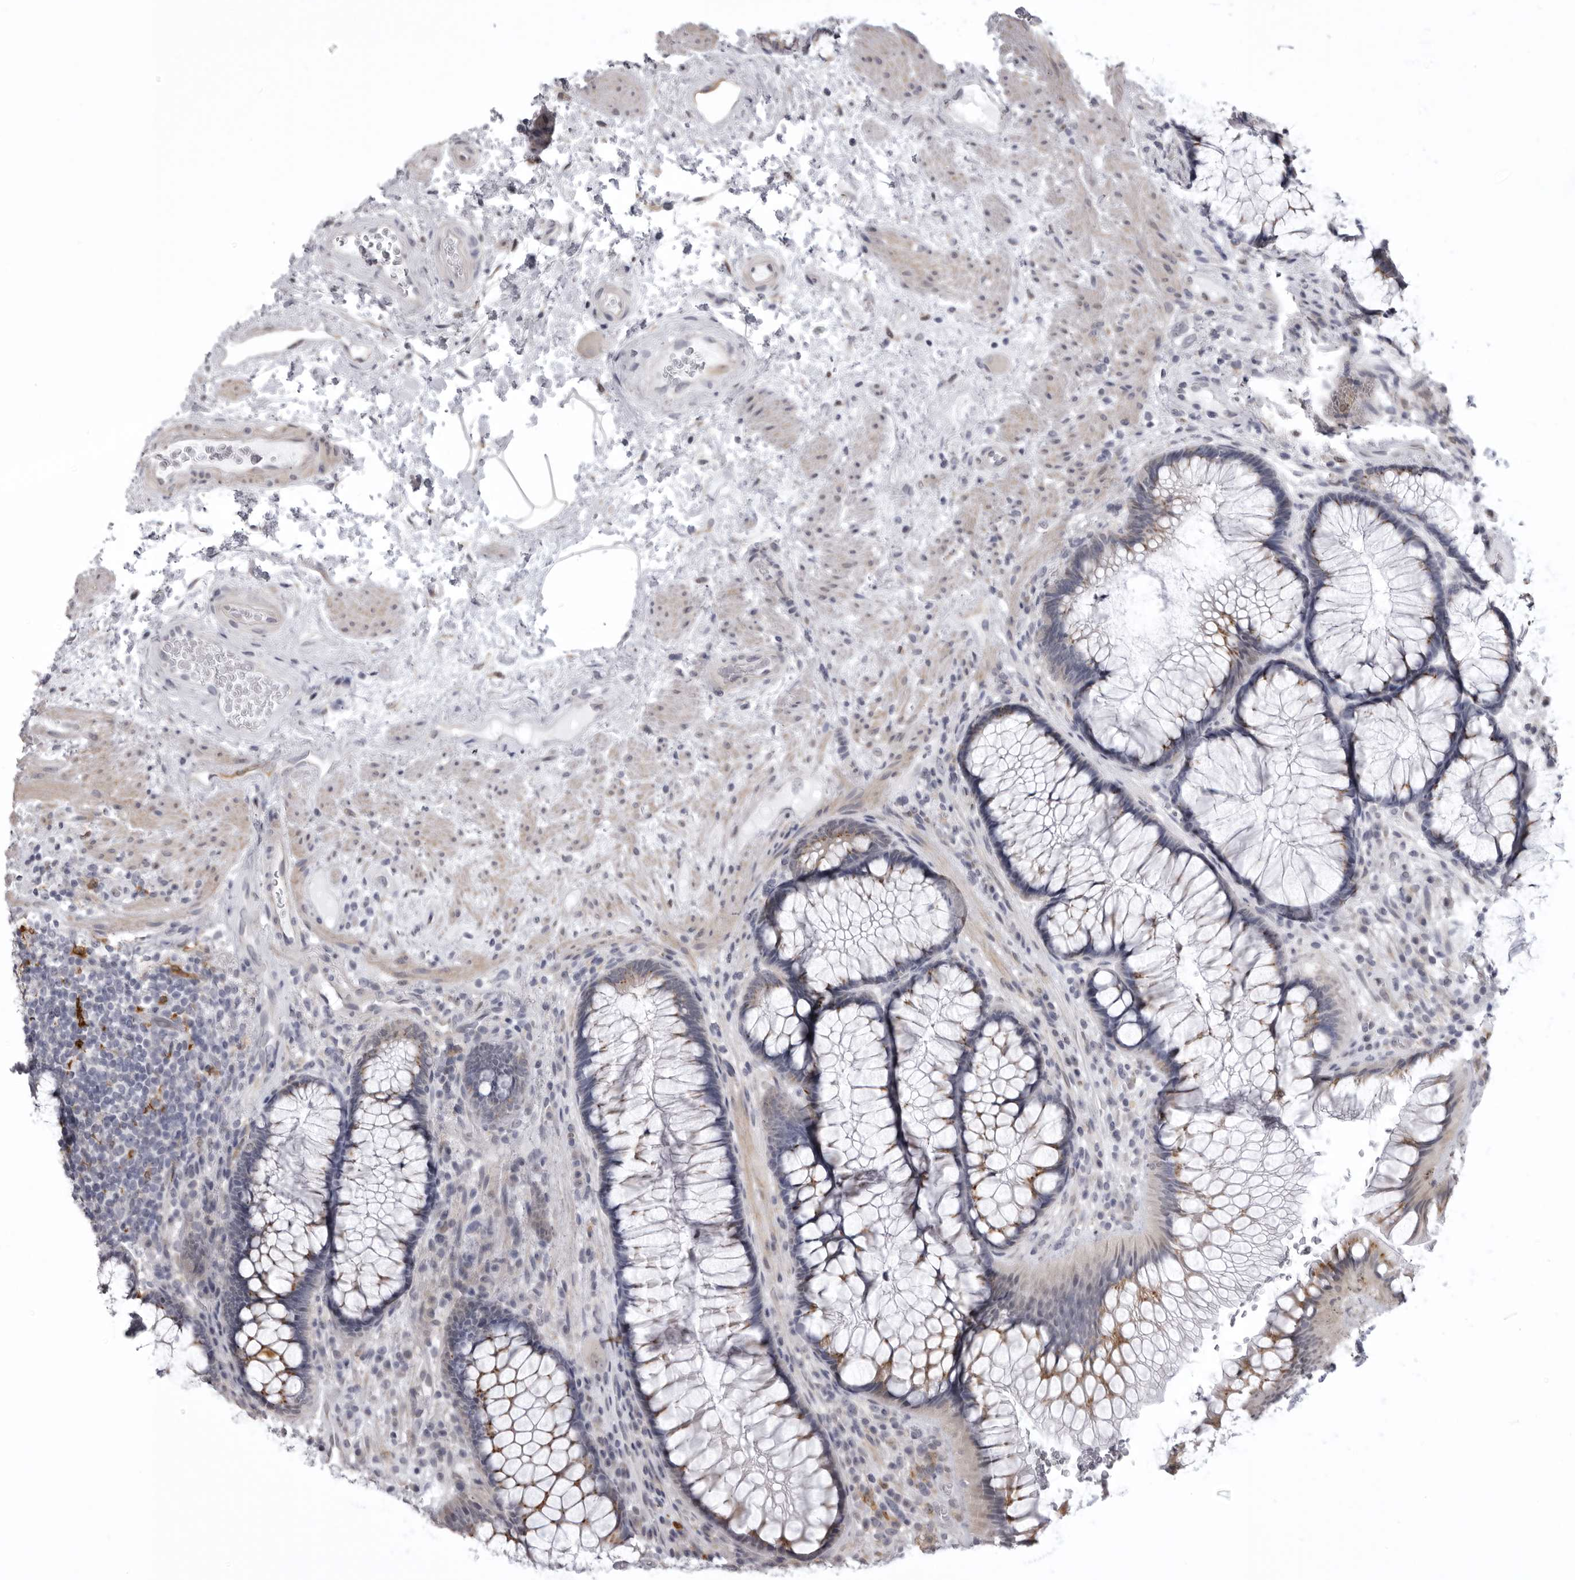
{"staining": {"intensity": "moderate", "quantity": ">75%", "location": "cytoplasmic/membranous"}, "tissue": "rectum", "cell_type": "Glandular cells", "image_type": "normal", "snomed": [{"axis": "morphology", "description": "Normal tissue, NOS"}, {"axis": "topography", "description": "Rectum"}], "caption": "Immunohistochemistry (IHC) histopathology image of normal rectum stained for a protein (brown), which shows medium levels of moderate cytoplasmic/membranous expression in about >75% of glandular cells.", "gene": "NCEH1", "patient": {"sex": "male", "age": 51}}